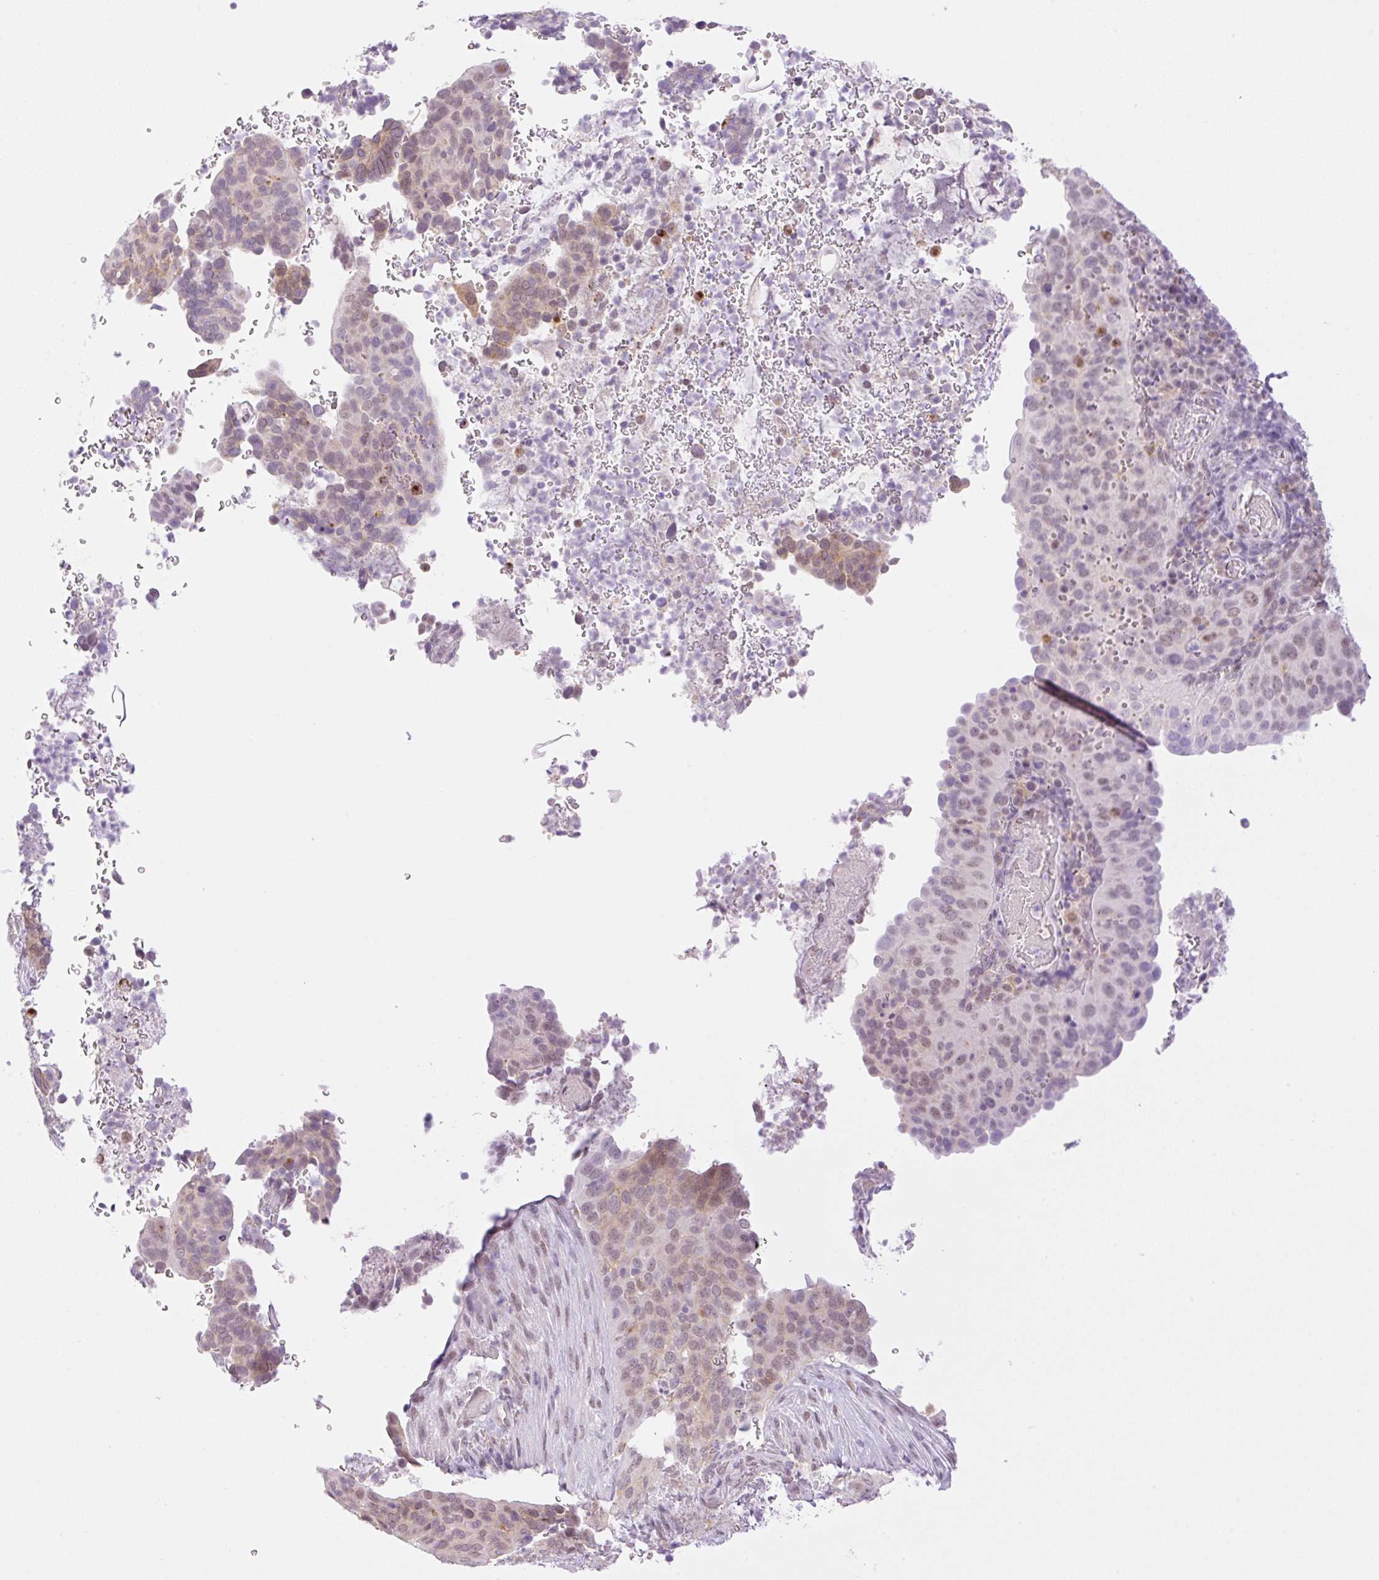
{"staining": {"intensity": "weak", "quantity": "25%-75%", "location": "cytoplasmic/membranous,nuclear"}, "tissue": "cervical cancer", "cell_type": "Tumor cells", "image_type": "cancer", "snomed": [{"axis": "morphology", "description": "Squamous cell carcinoma, NOS"}, {"axis": "topography", "description": "Cervix"}], "caption": "High-power microscopy captured an immunohistochemistry (IHC) photomicrograph of cervical cancer (squamous cell carcinoma), revealing weak cytoplasmic/membranous and nuclear staining in about 25%-75% of tumor cells.", "gene": "PALM3", "patient": {"sex": "female", "age": 38}}